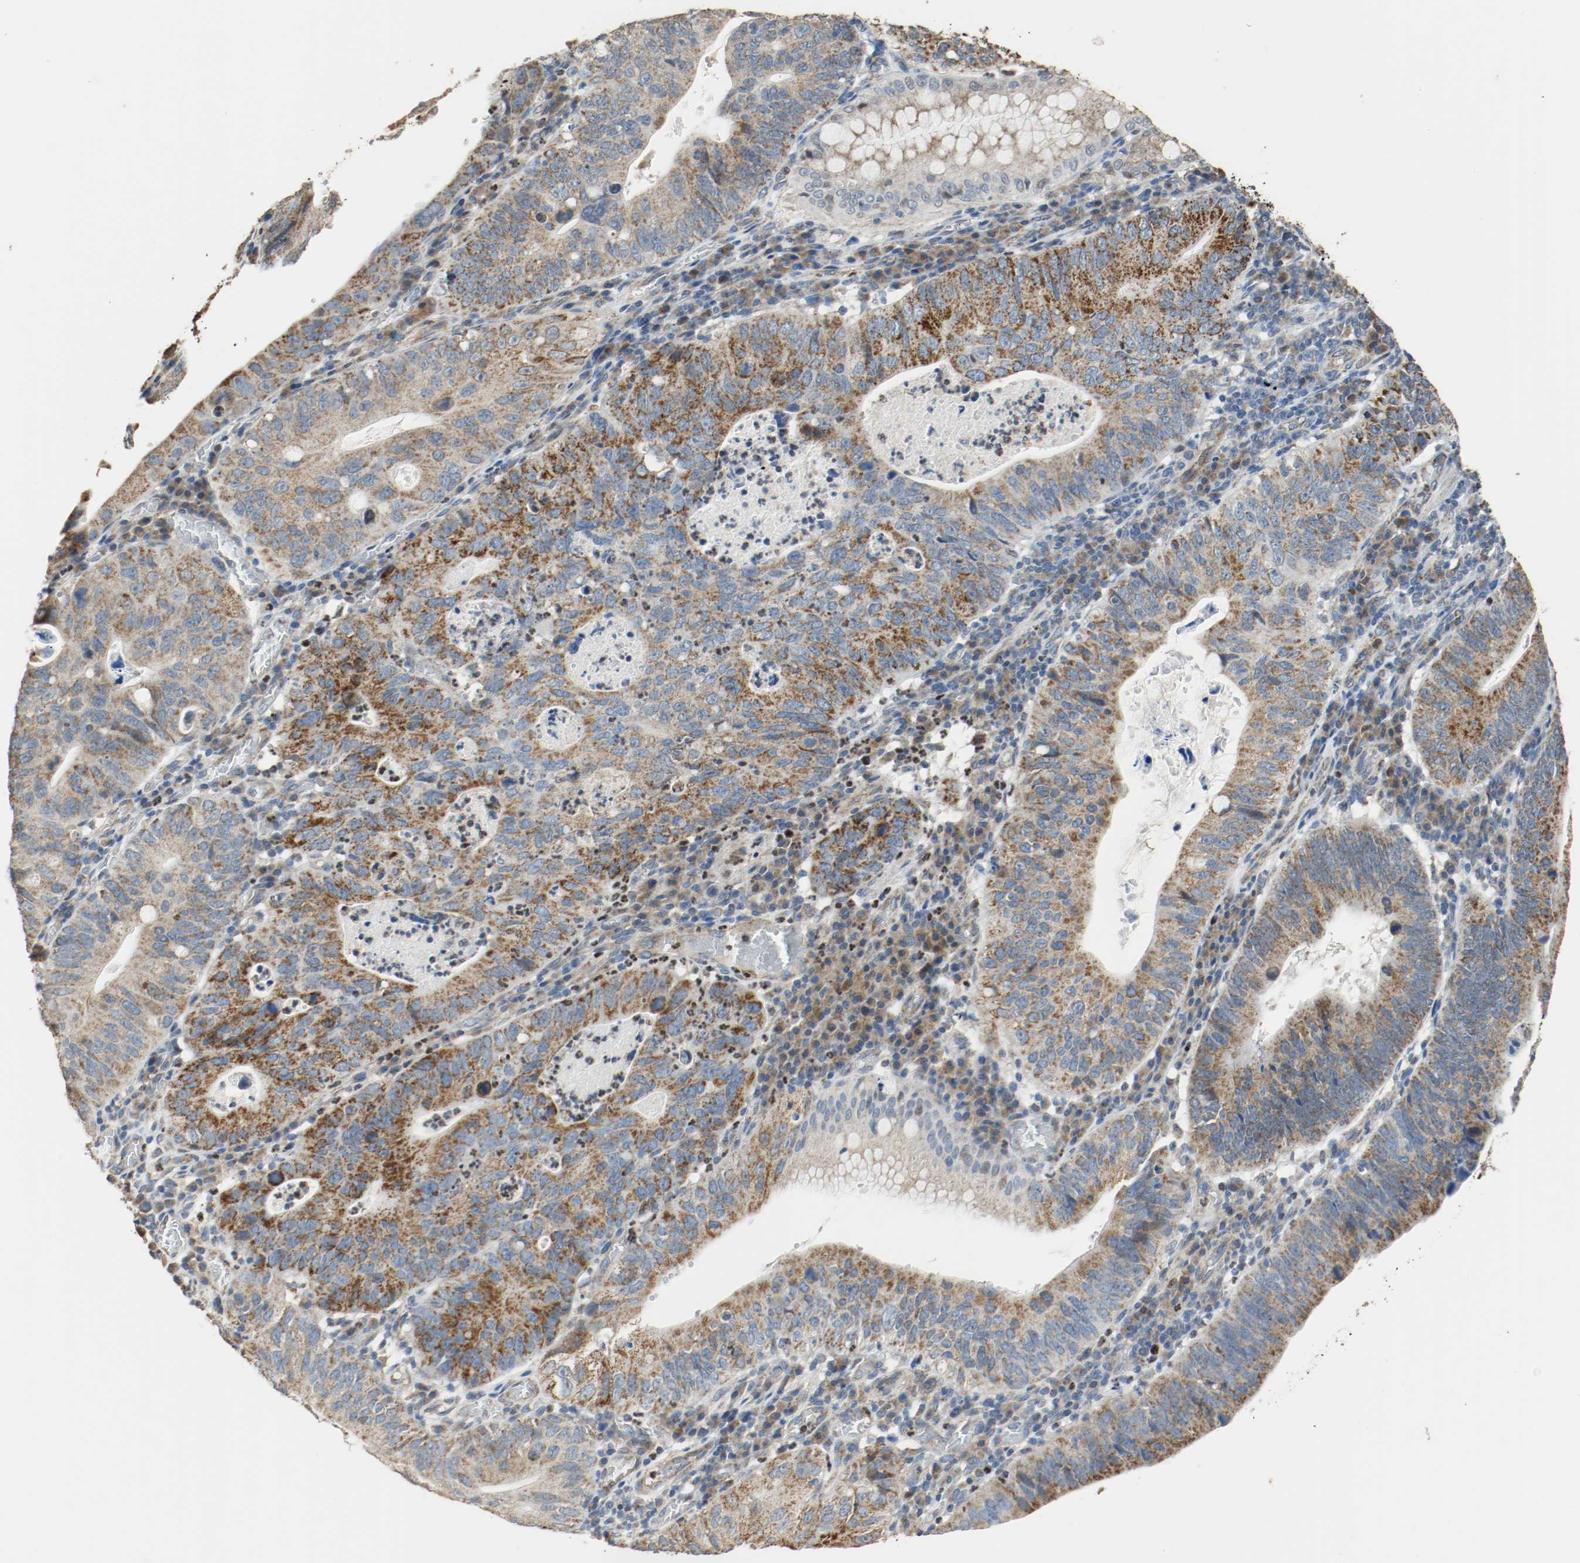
{"staining": {"intensity": "strong", "quantity": ">75%", "location": "cytoplasmic/membranous"}, "tissue": "stomach cancer", "cell_type": "Tumor cells", "image_type": "cancer", "snomed": [{"axis": "morphology", "description": "Adenocarcinoma, NOS"}, {"axis": "topography", "description": "Stomach"}], "caption": "The photomicrograph displays a brown stain indicating the presence of a protein in the cytoplasmic/membranous of tumor cells in stomach cancer.", "gene": "ALDH4A1", "patient": {"sex": "male", "age": 59}}